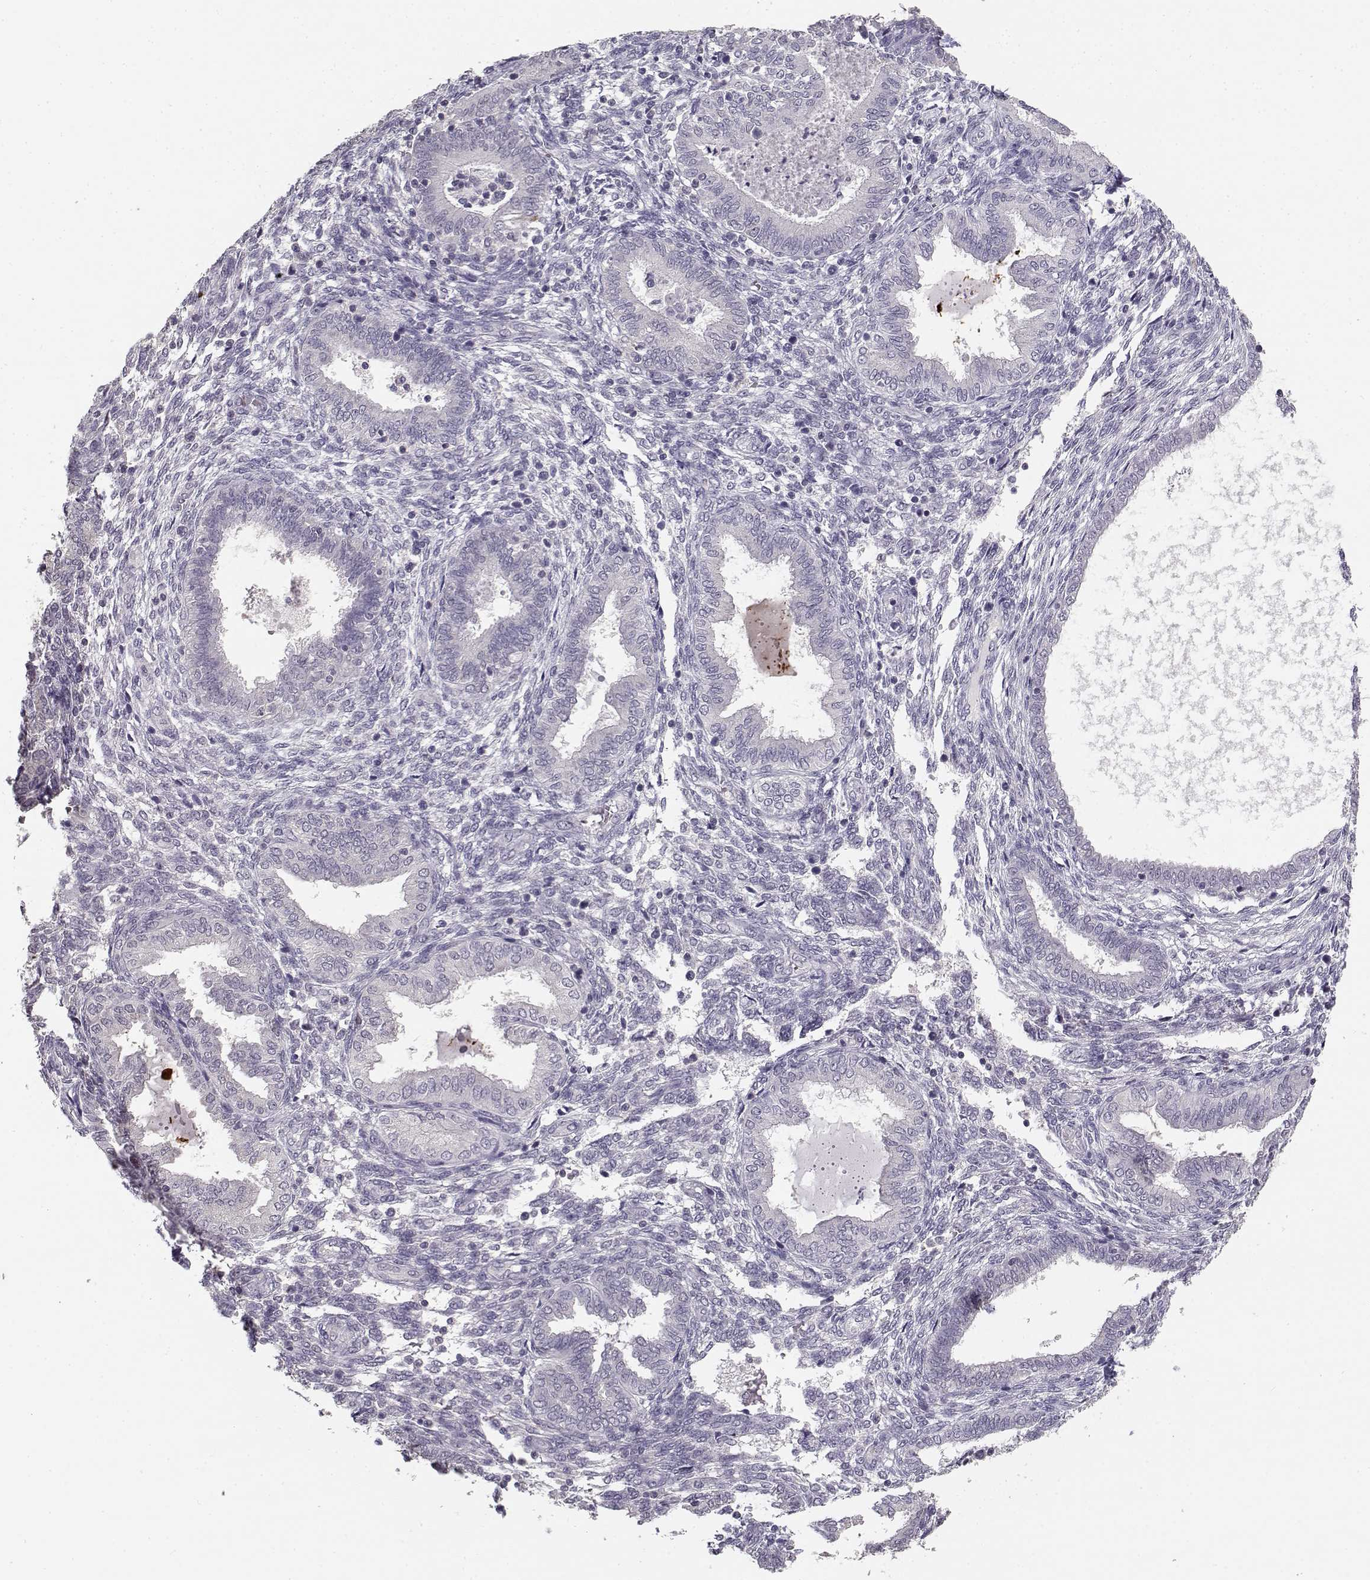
{"staining": {"intensity": "negative", "quantity": "none", "location": "none"}, "tissue": "endometrium", "cell_type": "Cells in endometrial stroma", "image_type": "normal", "snomed": [{"axis": "morphology", "description": "Normal tissue, NOS"}, {"axis": "topography", "description": "Endometrium"}], "caption": "Protein analysis of unremarkable endometrium demonstrates no significant positivity in cells in endometrial stroma.", "gene": "UROC1", "patient": {"sex": "female", "age": 42}}